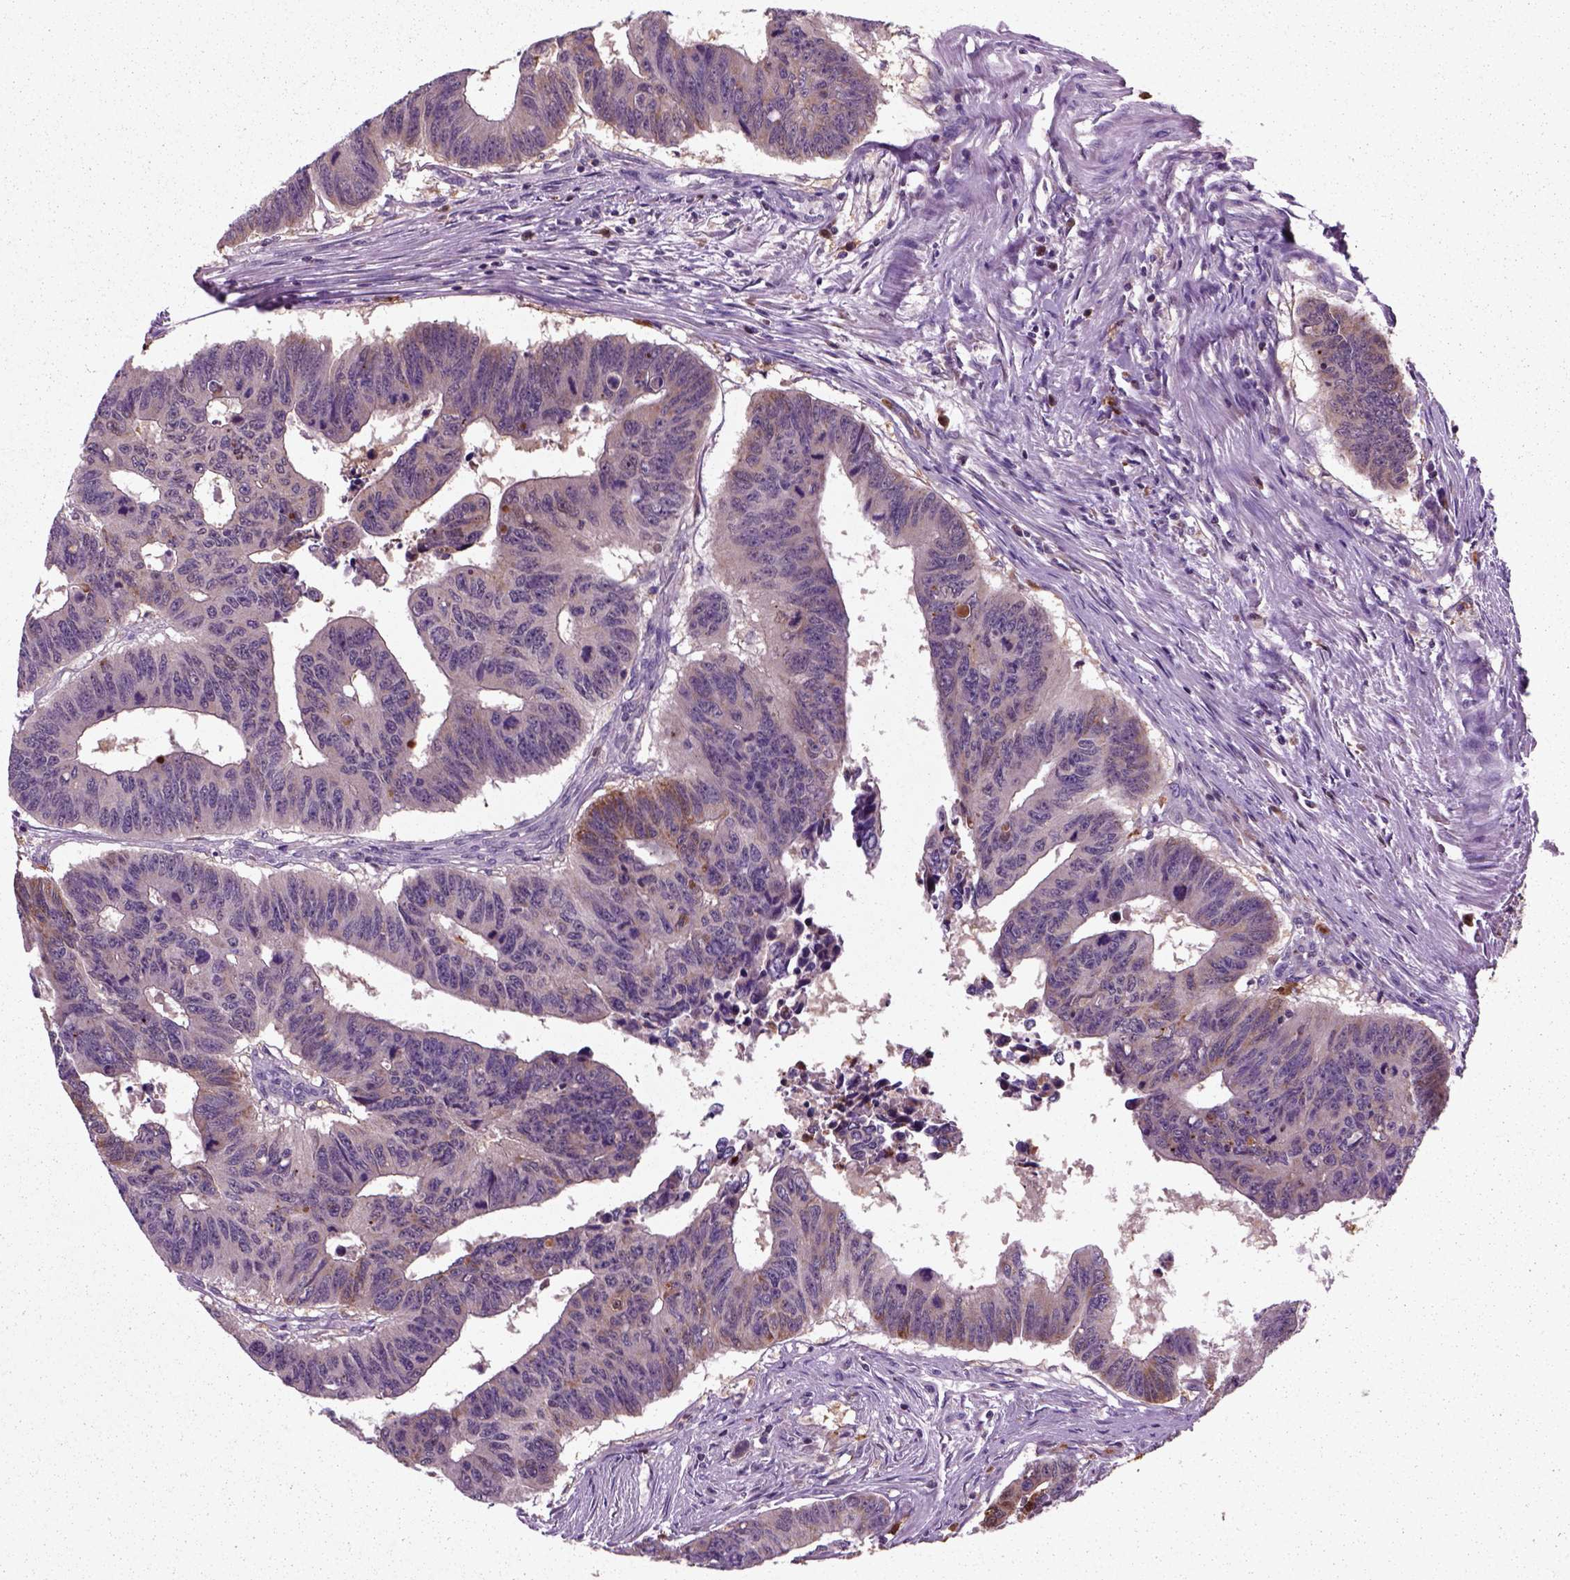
{"staining": {"intensity": "moderate", "quantity": "<25%", "location": "cytoplasmic/membranous"}, "tissue": "colorectal cancer", "cell_type": "Tumor cells", "image_type": "cancer", "snomed": [{"axis": "morphology", "description": "Adenocarcinoma, NOS"}, {"axis": "topography", "description": "Rectum"}], "caption": "Colorectal adenocarcinoma was stained to show a protein in brown. There is low levels of moderate cytoplasmic/membranous positivity in approximately <25% of tumor cells.", "gene": "NUDT16L1", "patient": {"sex": "female", "age": 85}}